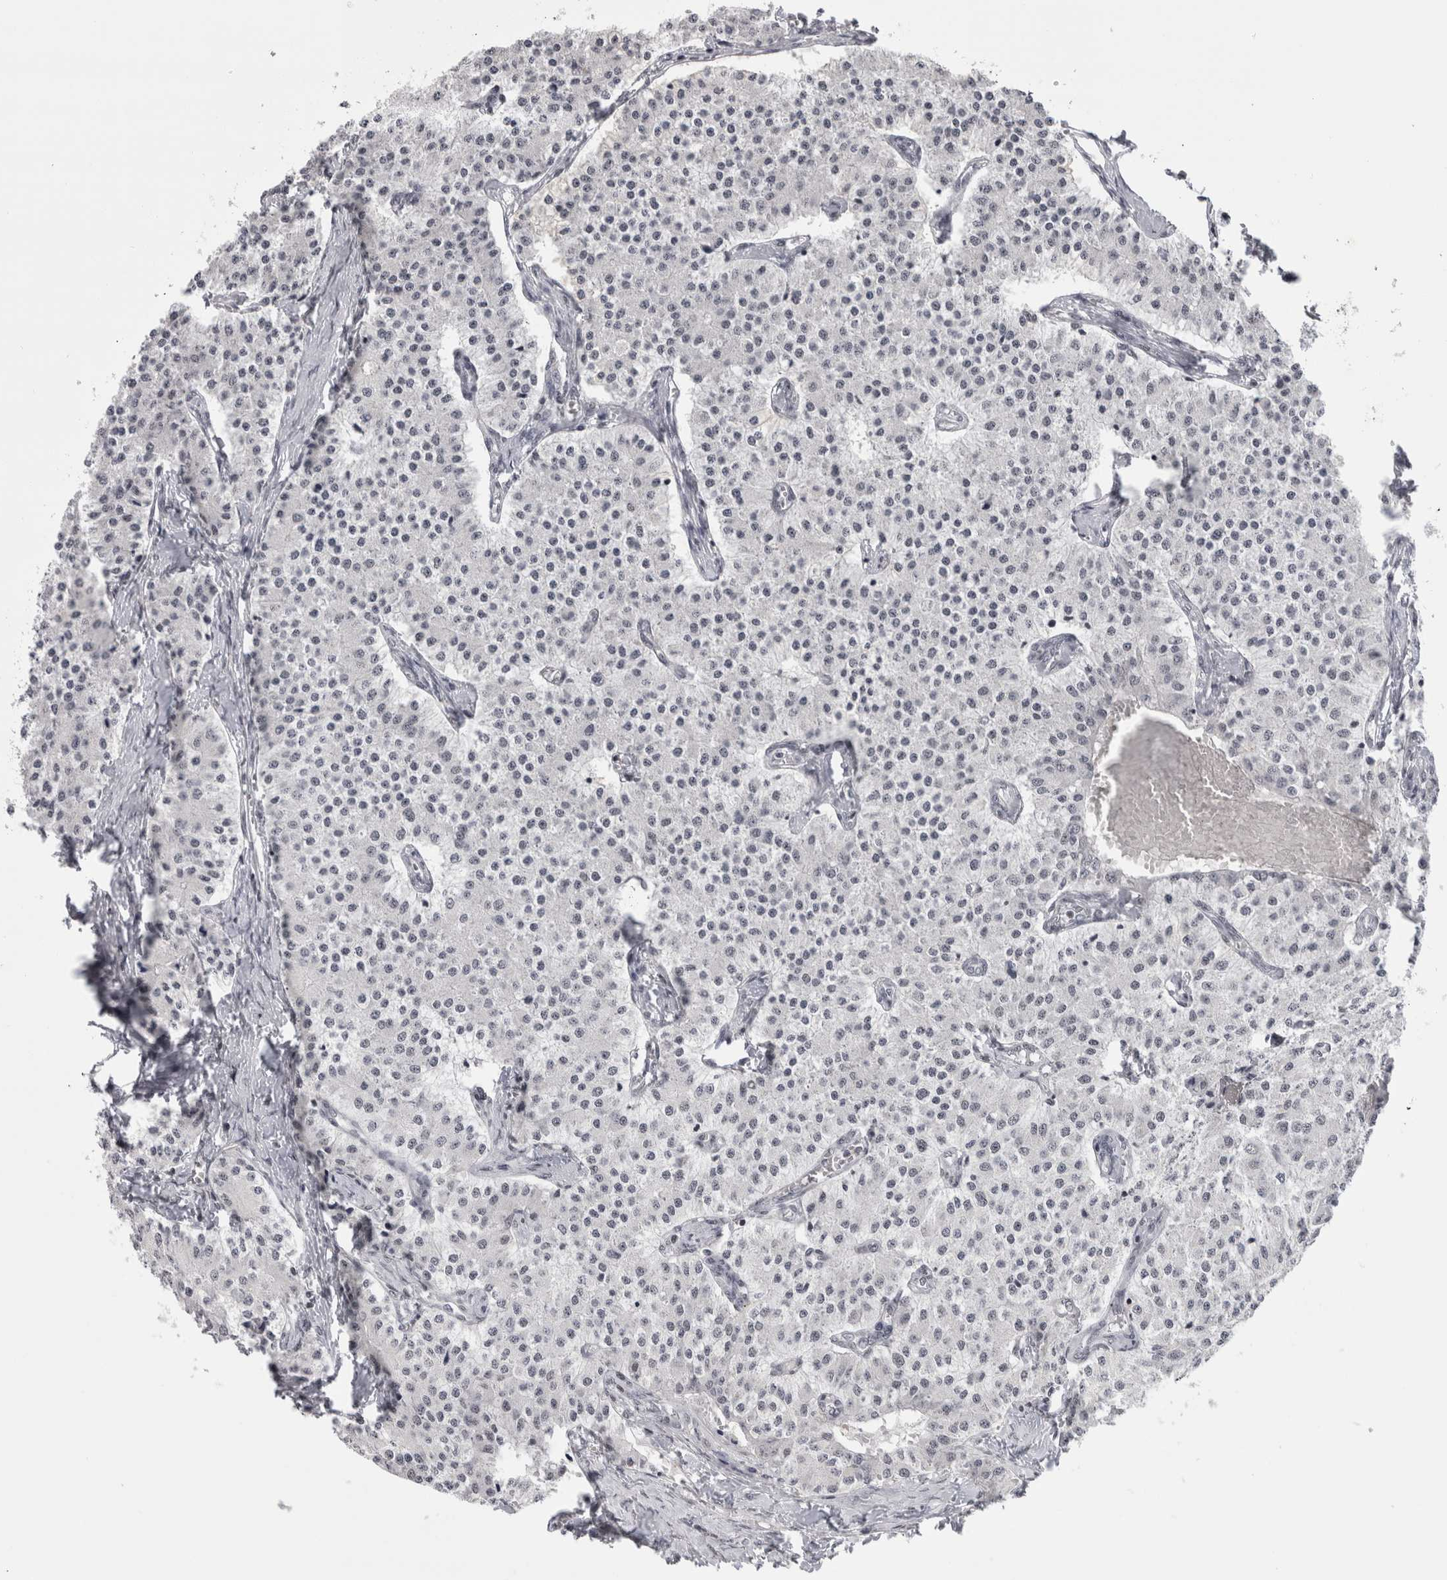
{"staining": {"intensity": "negative", "quantity": "none", "location": "none"}, "tissue": "carcinoid", "cell_type": "Tumor cells", "image_type": "cancer", "snomed": [{"axis": "morphology", "description": "Carcinoid, malignant, NOS"}, {"axis": "topography", "description": "Colon"}], "caption": "This micrograph is of carcinoid (malignant) stained with immunohistochemistry (IHC) to label a protein in brown with the nuclei are counter-stained blue. There is no positivity in tumor cells. (Brightfield microscopy of DAB (3,3'-diaminobenzidine) IHC at high magnification).", "gene": "ARID4B", "patient": {"sex": "female", "age": 52}}